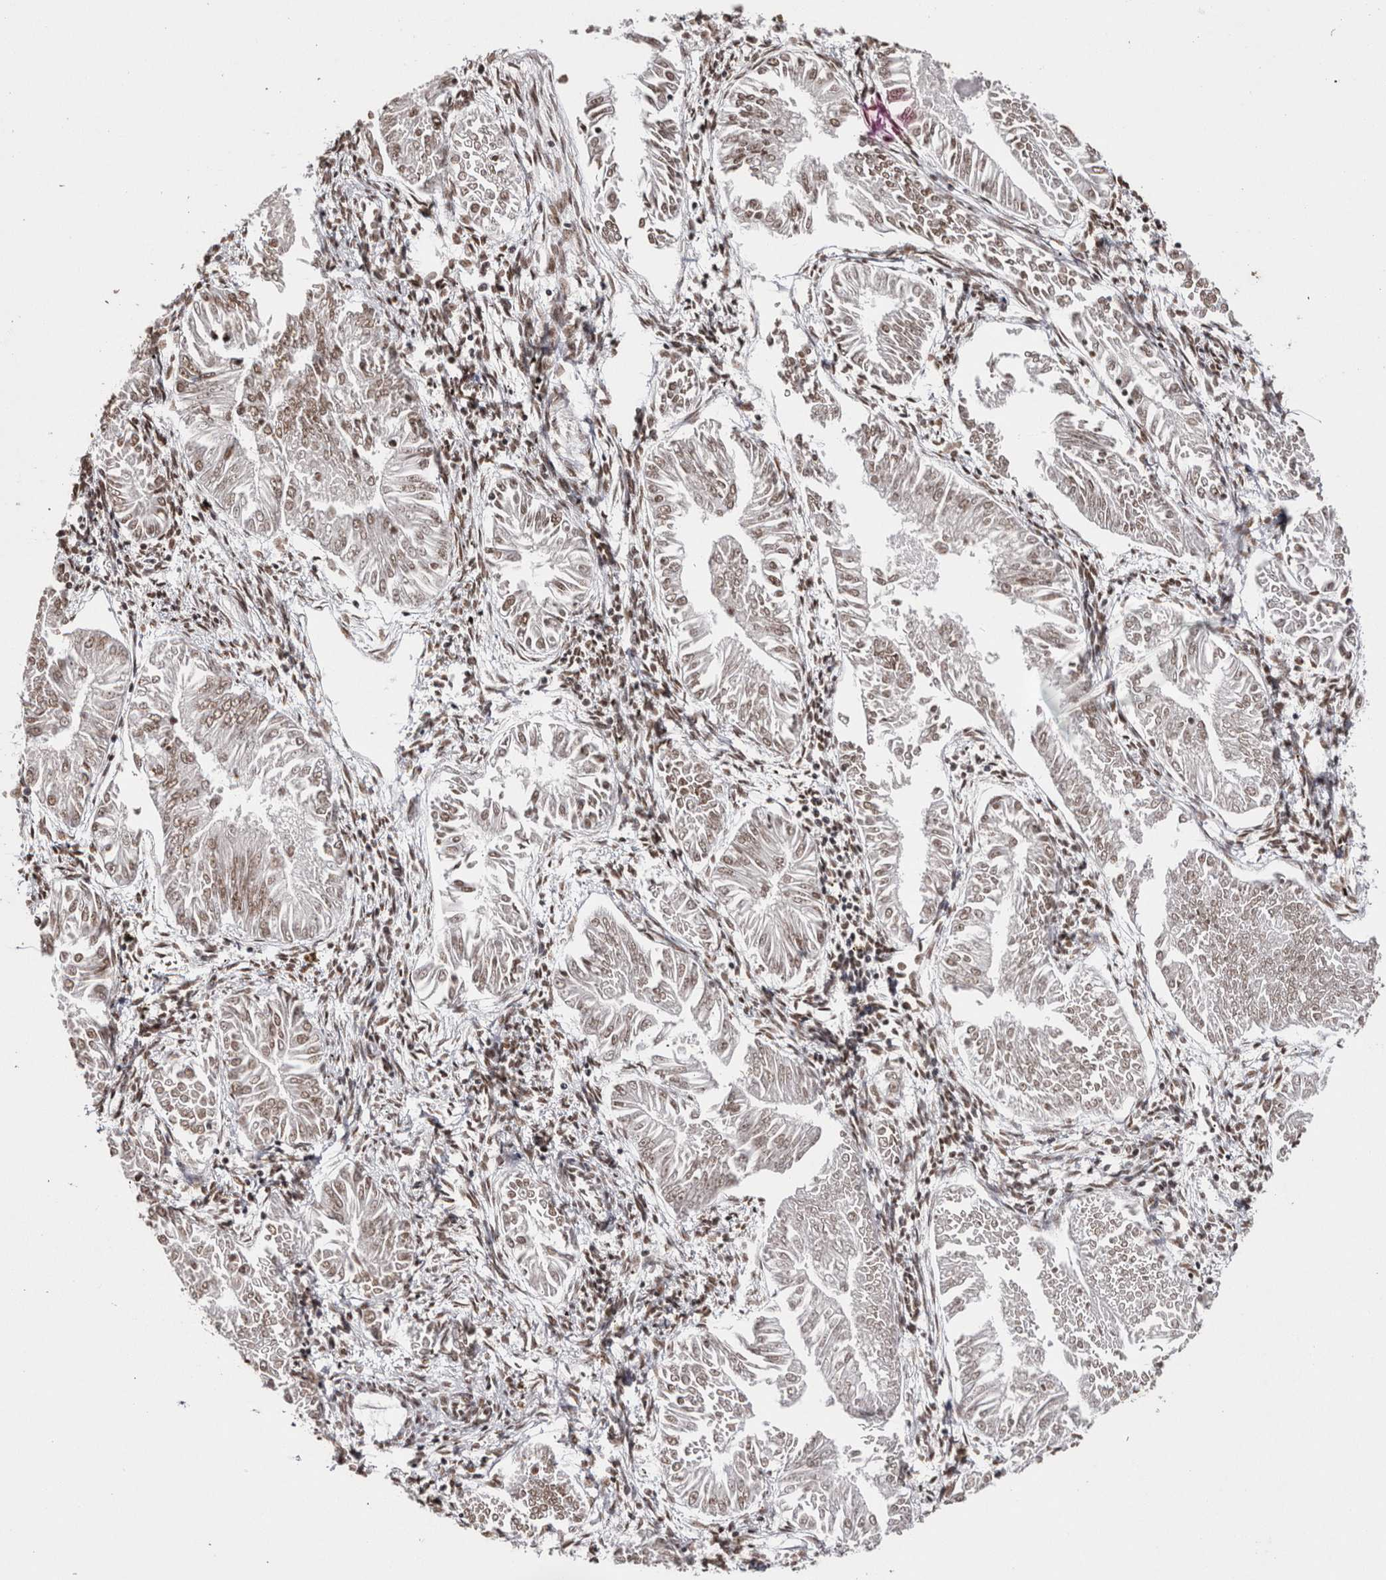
{"staining": {"intensity": "moderate", "quantity": ">75%", "location": "nuclear"}, "tissue": "endometrial cancer", "cell_type": "Tumor cells", "image_type": "cancer", "snomed": [{"axis": "morphology", "description": "Adenocarcinoma, NOS"}, {"axis": "topography", "description": "Endometrium"}], "caption": "A micrograph of human adenocarcinoma (endometrial) stained for a protein exhibits moderate nuclear brown staining in tumor cells. The staining was performed using DAB (3,3'-diaminobenzidine), with brown indicating positive protein expression. Nuclei are stained blue with hematoxylin.", "gene": "SMC1A", "patient": {"sex": "female", "age": 53}}